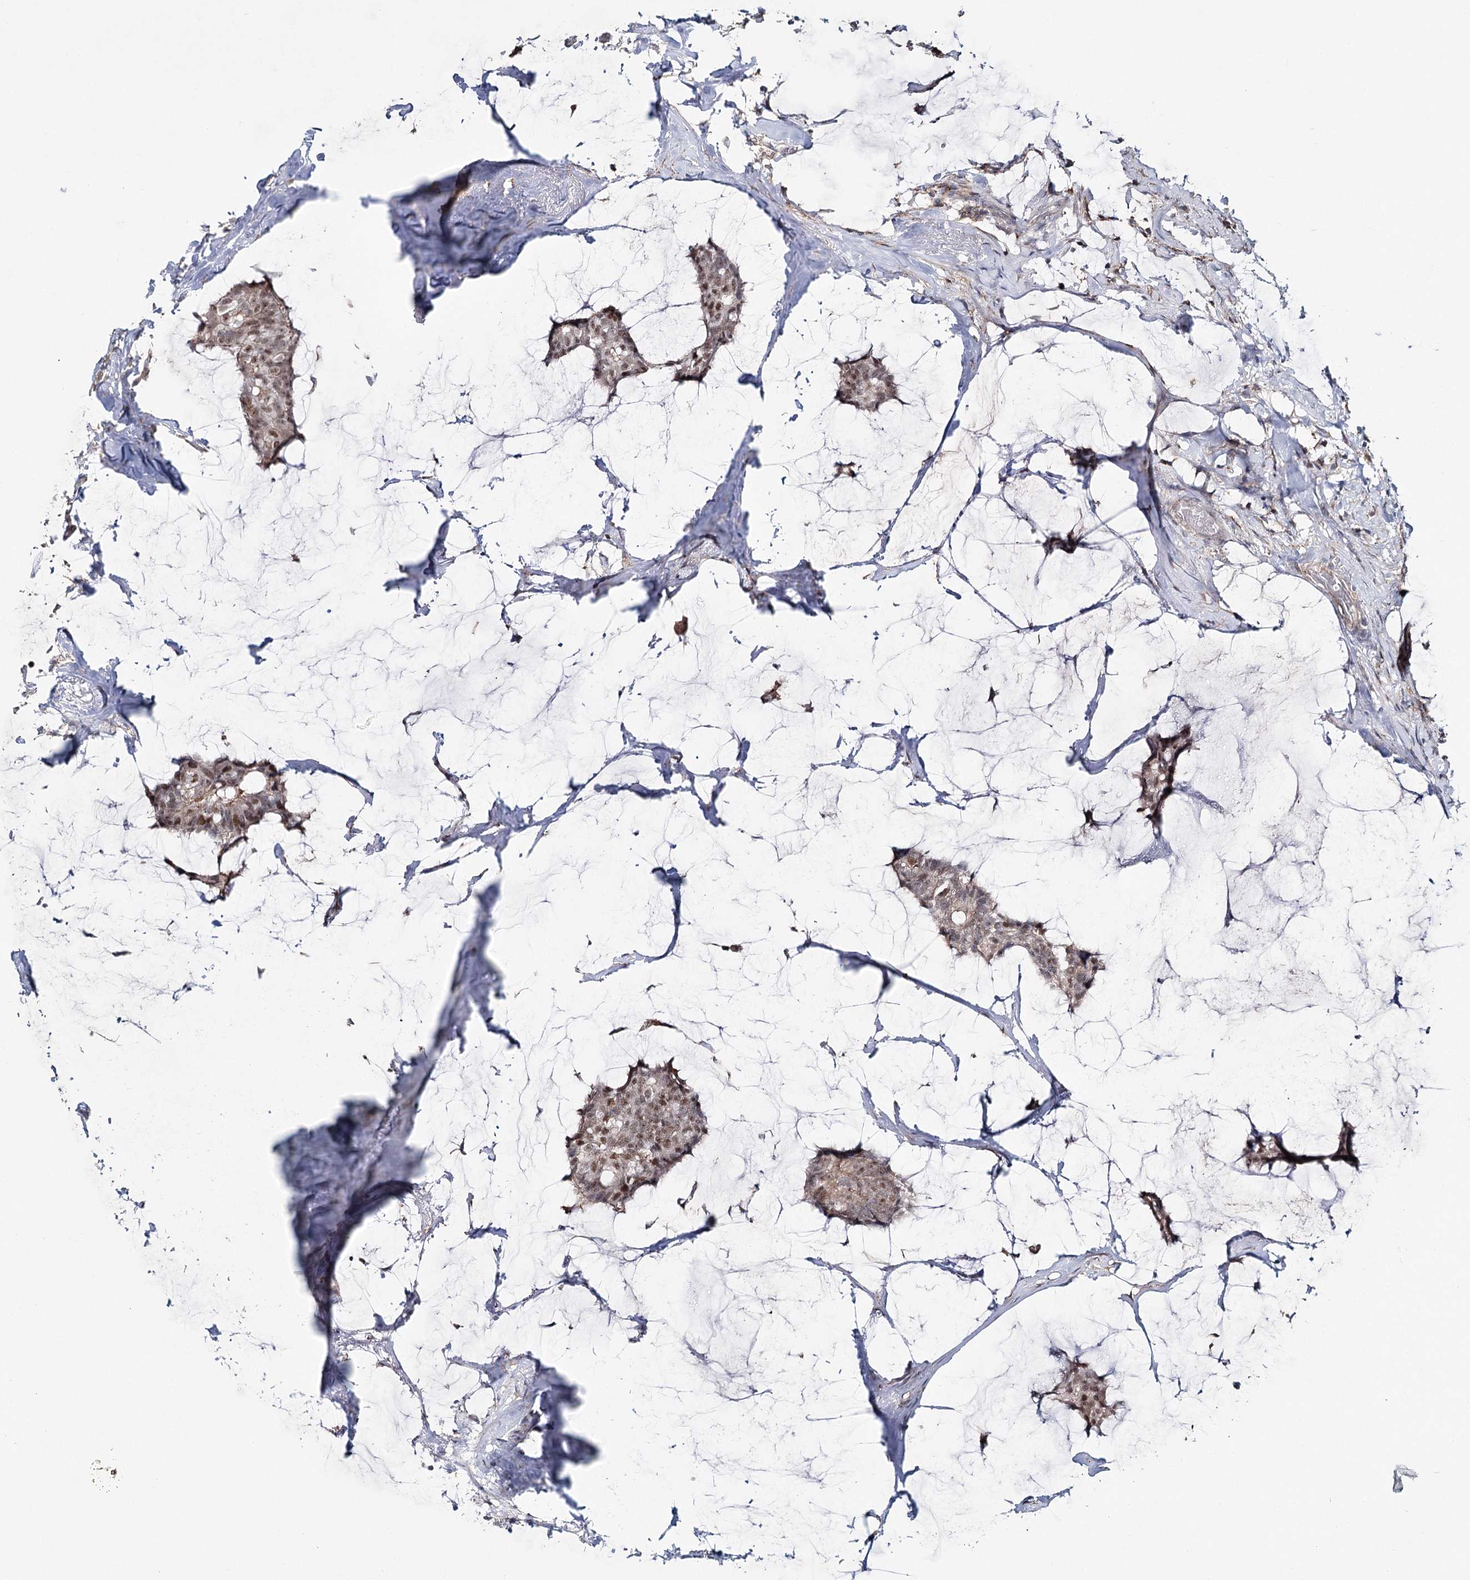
{"staining": {"intensity": "moderate", "quantity": "25%-75%", "location": "nuclear"}, "tissue": "breast cancer", "cell_type": "Tumor cells", "image_type": "cancer", "snomed": [{"axis": "morphology", "description": "Duct carcinoma"}, {"axis": "topography", "description": "Breast"}], "caption": "Breast cancer (intraductal carcinoma) tissue displays moderate nuclear positivity in about 25%-75% of tumor cells", "gene": "ZC3H8", "patient": {"sex": "female", "age": 93}}